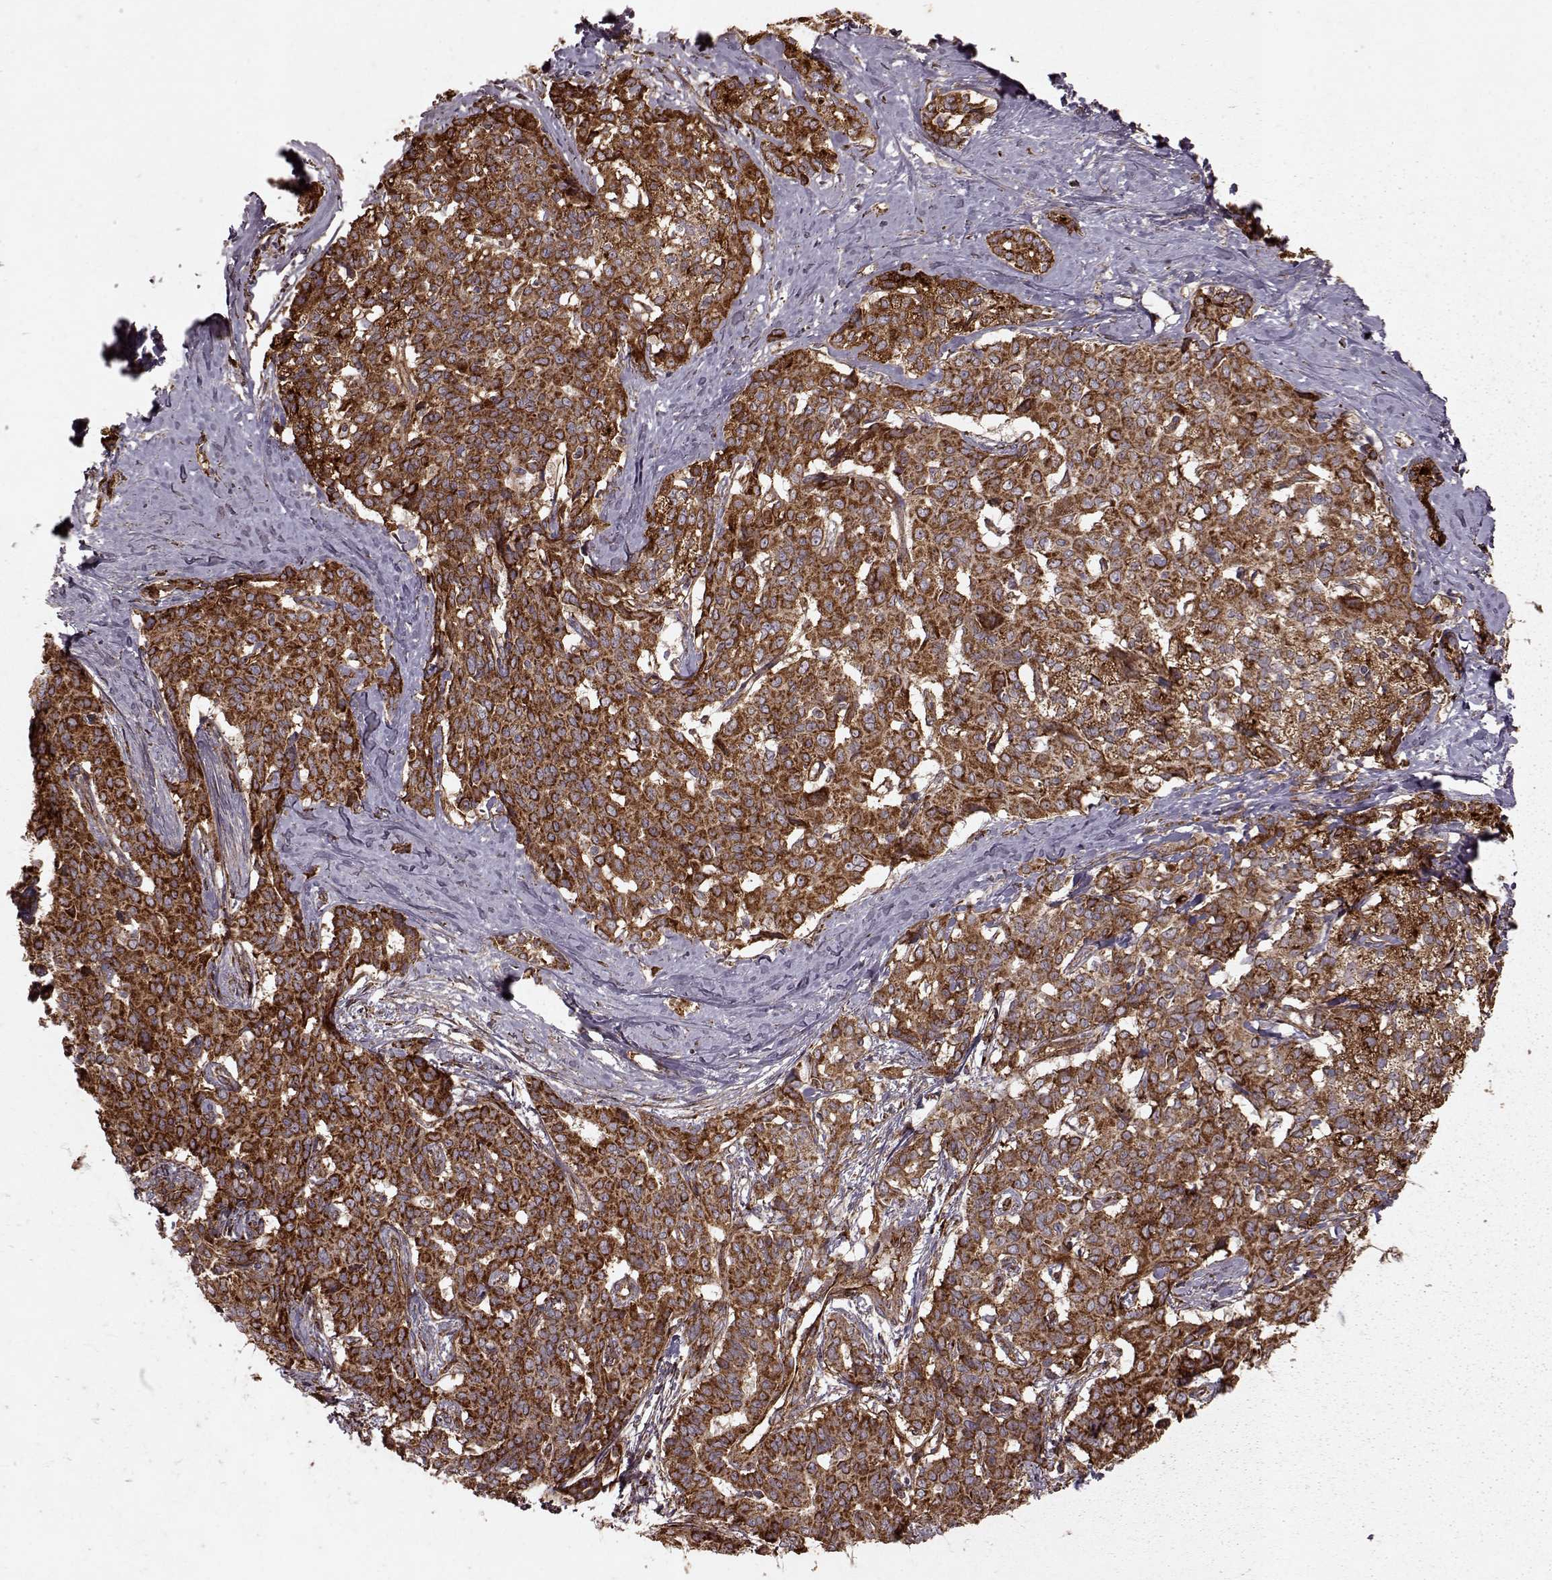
{"staining": {"intensity": "strong", "quantity": ">75%", "location": "cytoplasmic/membranous"}, "tissue": "liver cancer", "cell_type": "Tumor cells", "image_type": "cancer", "snomed": [{"axis": "morphology", "description": "Cholangiocarcinoma"}, {"axis": "topography", "description": "Liver"}], "caption": "Human liver cancer stained with a protein marker reveals strong staining in tumor cells.", "gene": "FXN", "patient": {"sex": "female", "age": 47}}